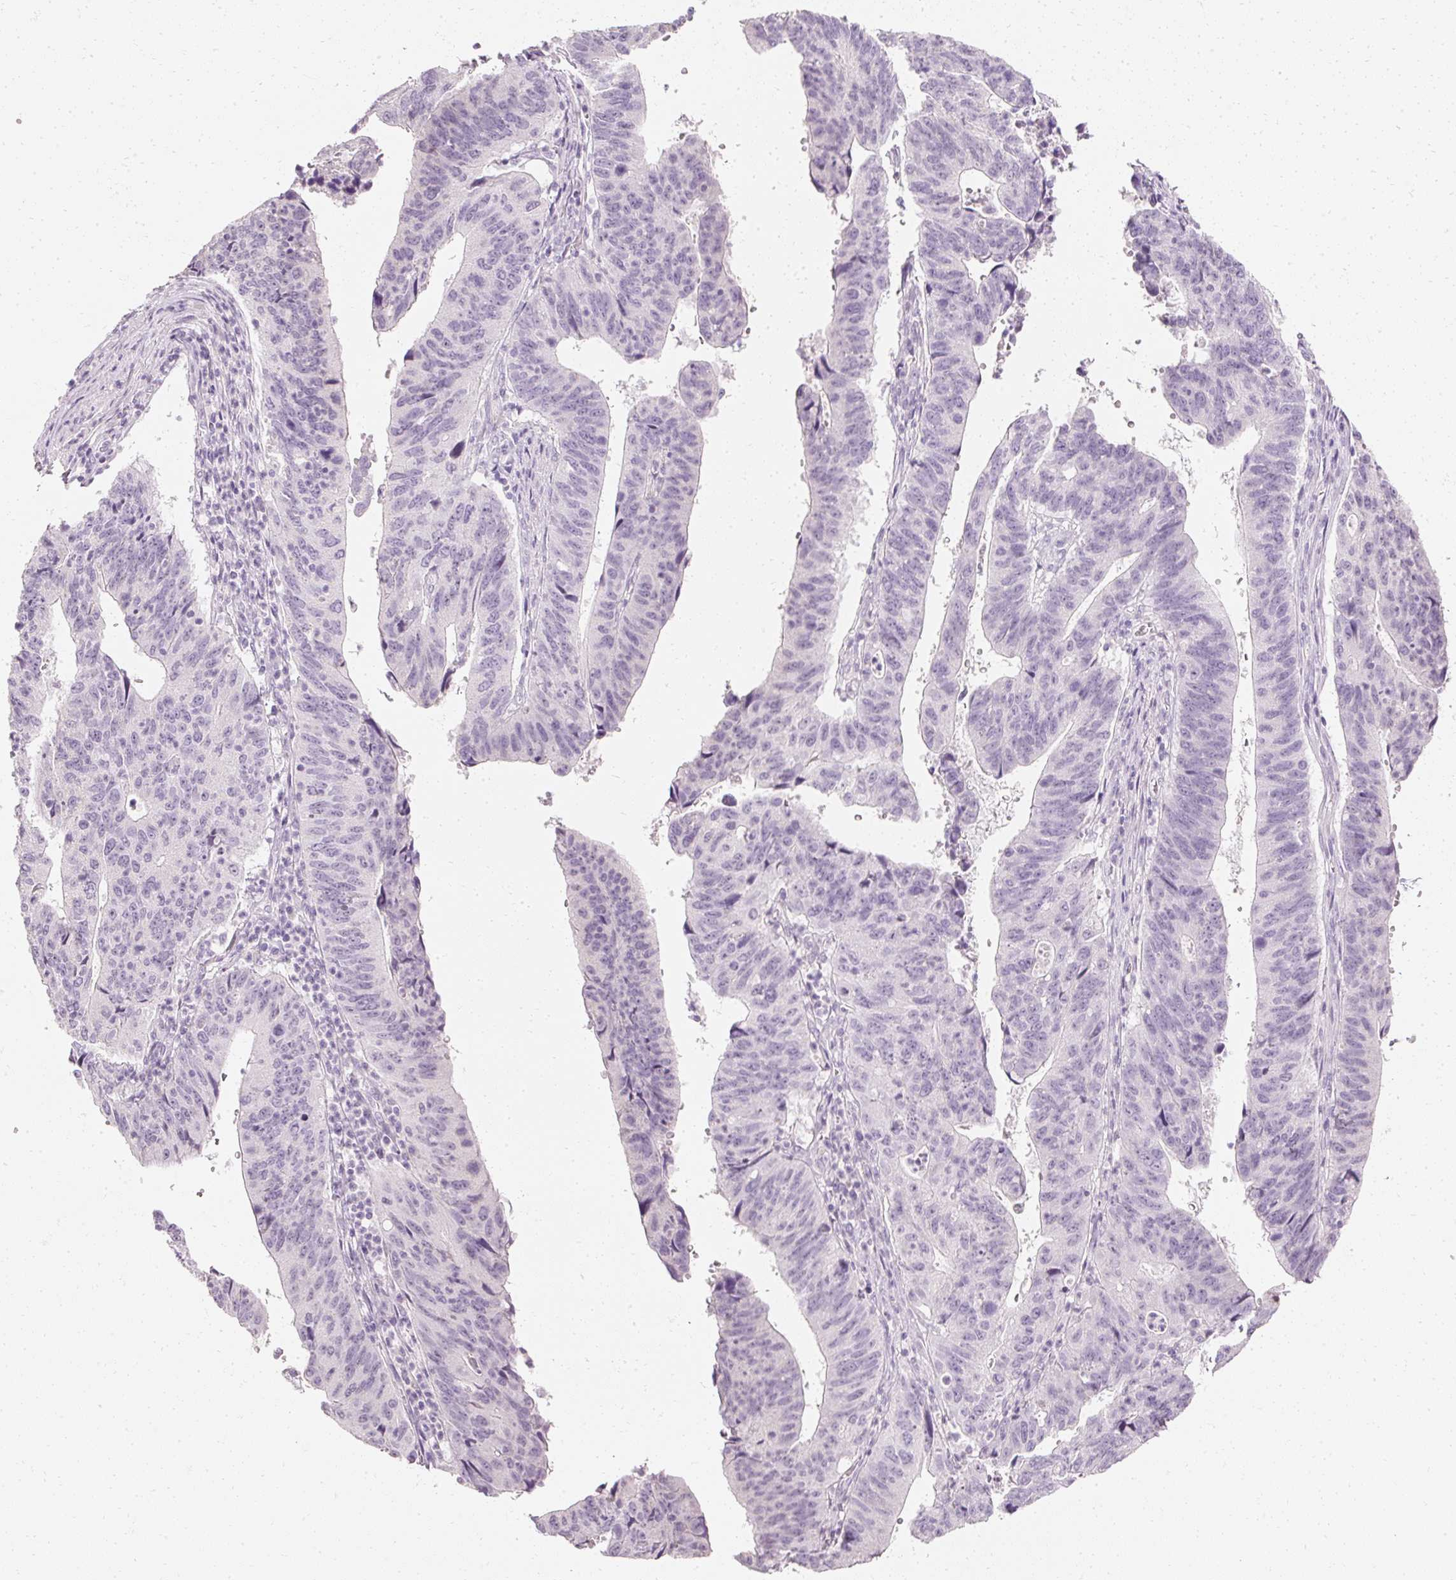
{"staining": {"intensity": "negative", "quantity": "none", "location": "none"}, "tissue": "stomach cancer", "cell_type": "Tumor cells", "image_type": "cancer", "snomed": [{"axis": "morphology", "description": "Adenocarcinoma, NOS"}, {"axis": "topography", "description": "Stomach"}], "caption": "DAB (3,3'-diaminobenzidine) immunohistochemical staining of human stomach cancer (adenocarcinoma) exhibits no significant staining in tumor cells.", "gene": "ELAVL3", "patient": {"sex": "male", "age": 59}}